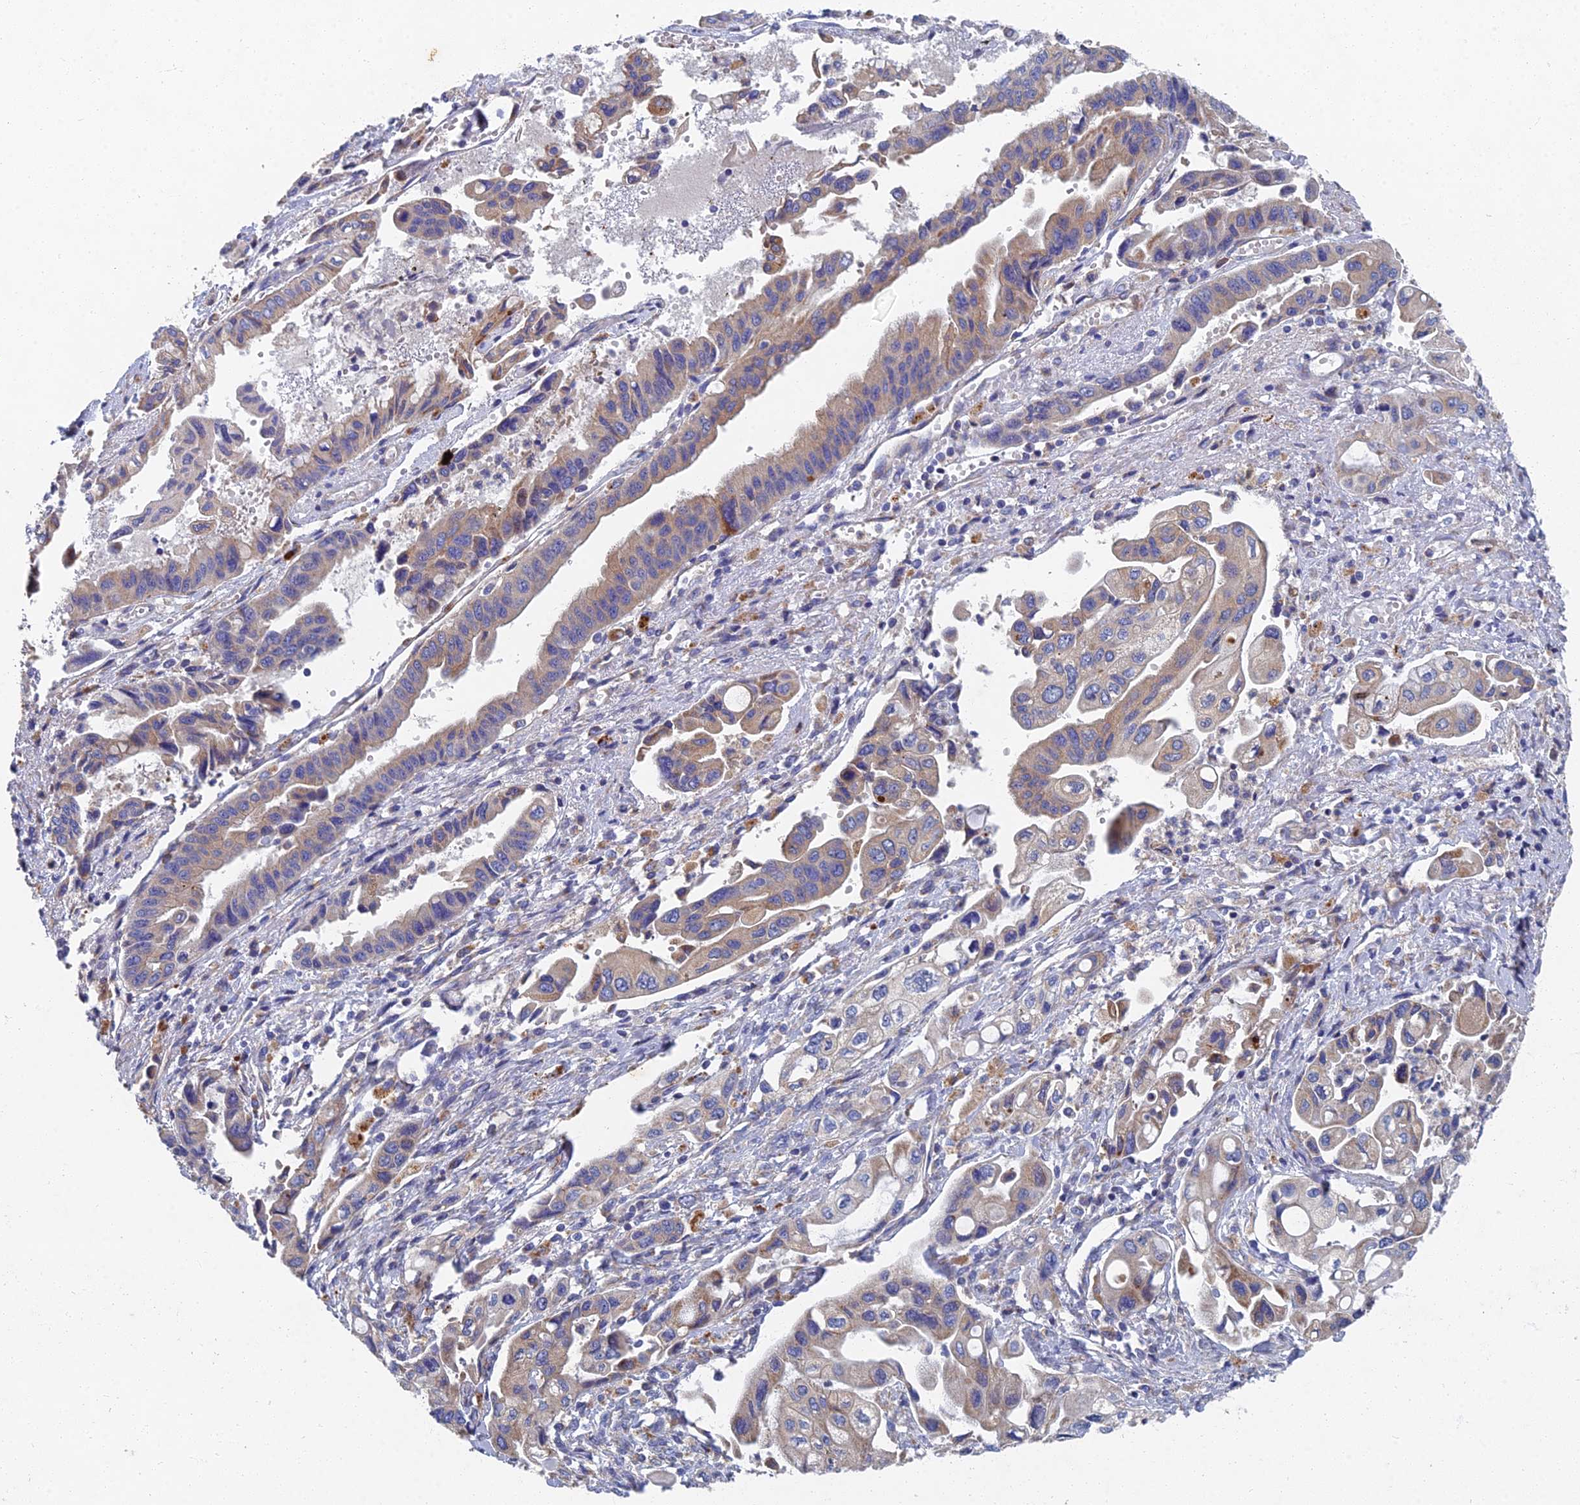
{"staining": {"intensity": "weak", "quantity": "25%-75%", "location": "cytoplasmic/membranous"}, "tissue": "pancreatic cancer", "cell_type": "Tumor cells", "image_type": "cancer", "snomed": [{"axis": "morphology", "description": "Adenocarcinoma, NOS"}, {"axis": "topography", "description": "Pancreas"}], "caption": "Protein positivity by IHC displays weak cytoplasmic/membranous staining in approximately 25%-75% of tumor cells in pancreatic cancer. The staining was performed using DAB (3,3'-diaminobenzidine) to visualize the protein expression in brown, while the nuclei were stained in blue with hematoxylin (Magnification: 20x).", "gene": "RNASEK", "patient": {"sex": "female", "age": 50}}